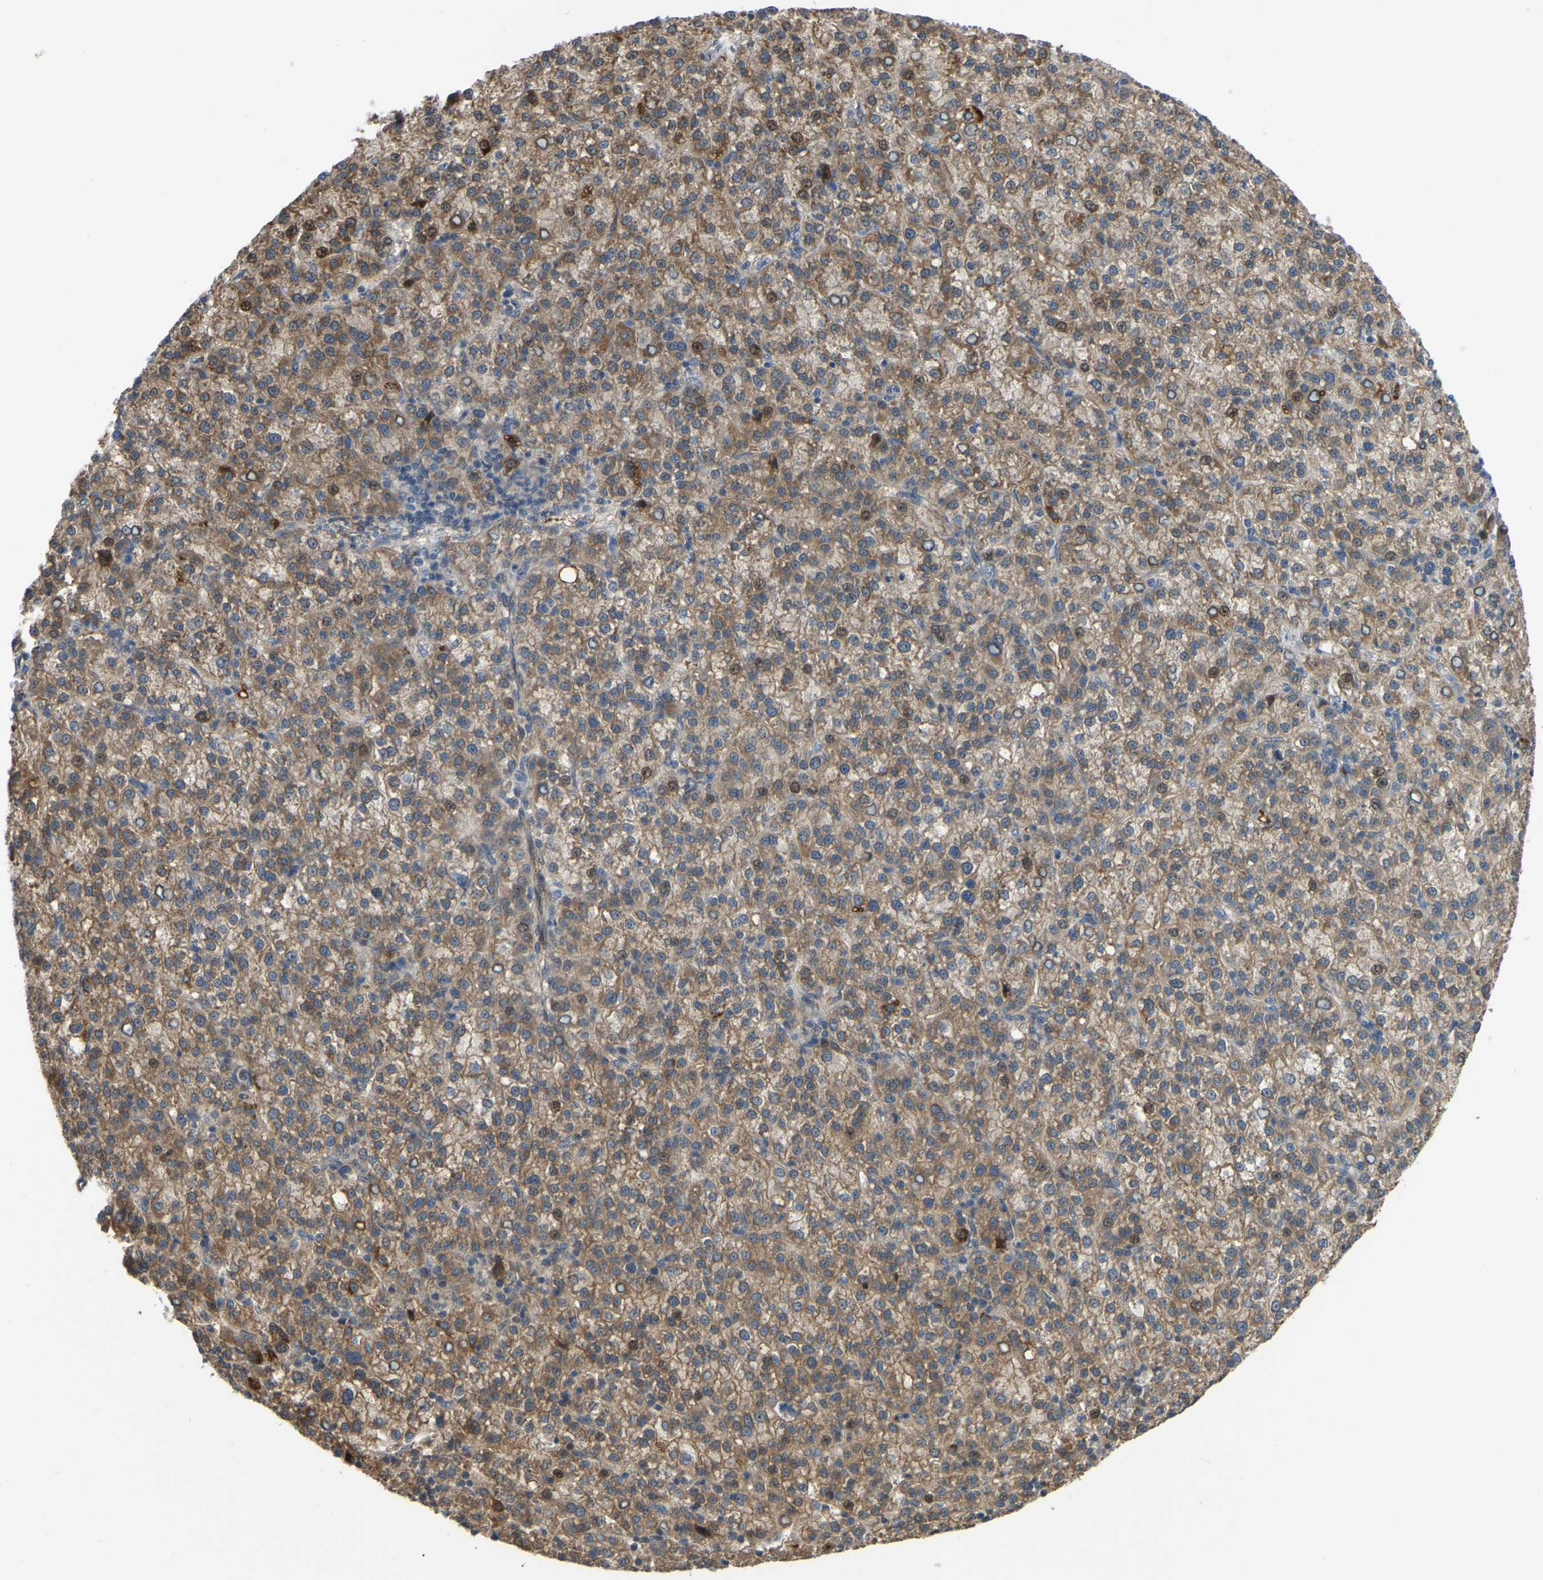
{"staining": {"intensity": "moderate", "quantity": ">75%", "location": "cytoplasmic/membranous"}, "tissue": "liver cancer", "cell_type": "Tumor cells", "image_type": "cancer", "snomed": [{"axis": "morphology", "description": "Carcinoma, Hepatocellular, NOS"}, {"axis": "topography", "description": "Liver"}], "caption": "Tumor cells display moderate cytoplasmic/membranous positivity in about >75% of cells in liver hepatocellular carcinoma.", "gene": "C21orf91", "patient": {"sex": "female", "age": 58}}